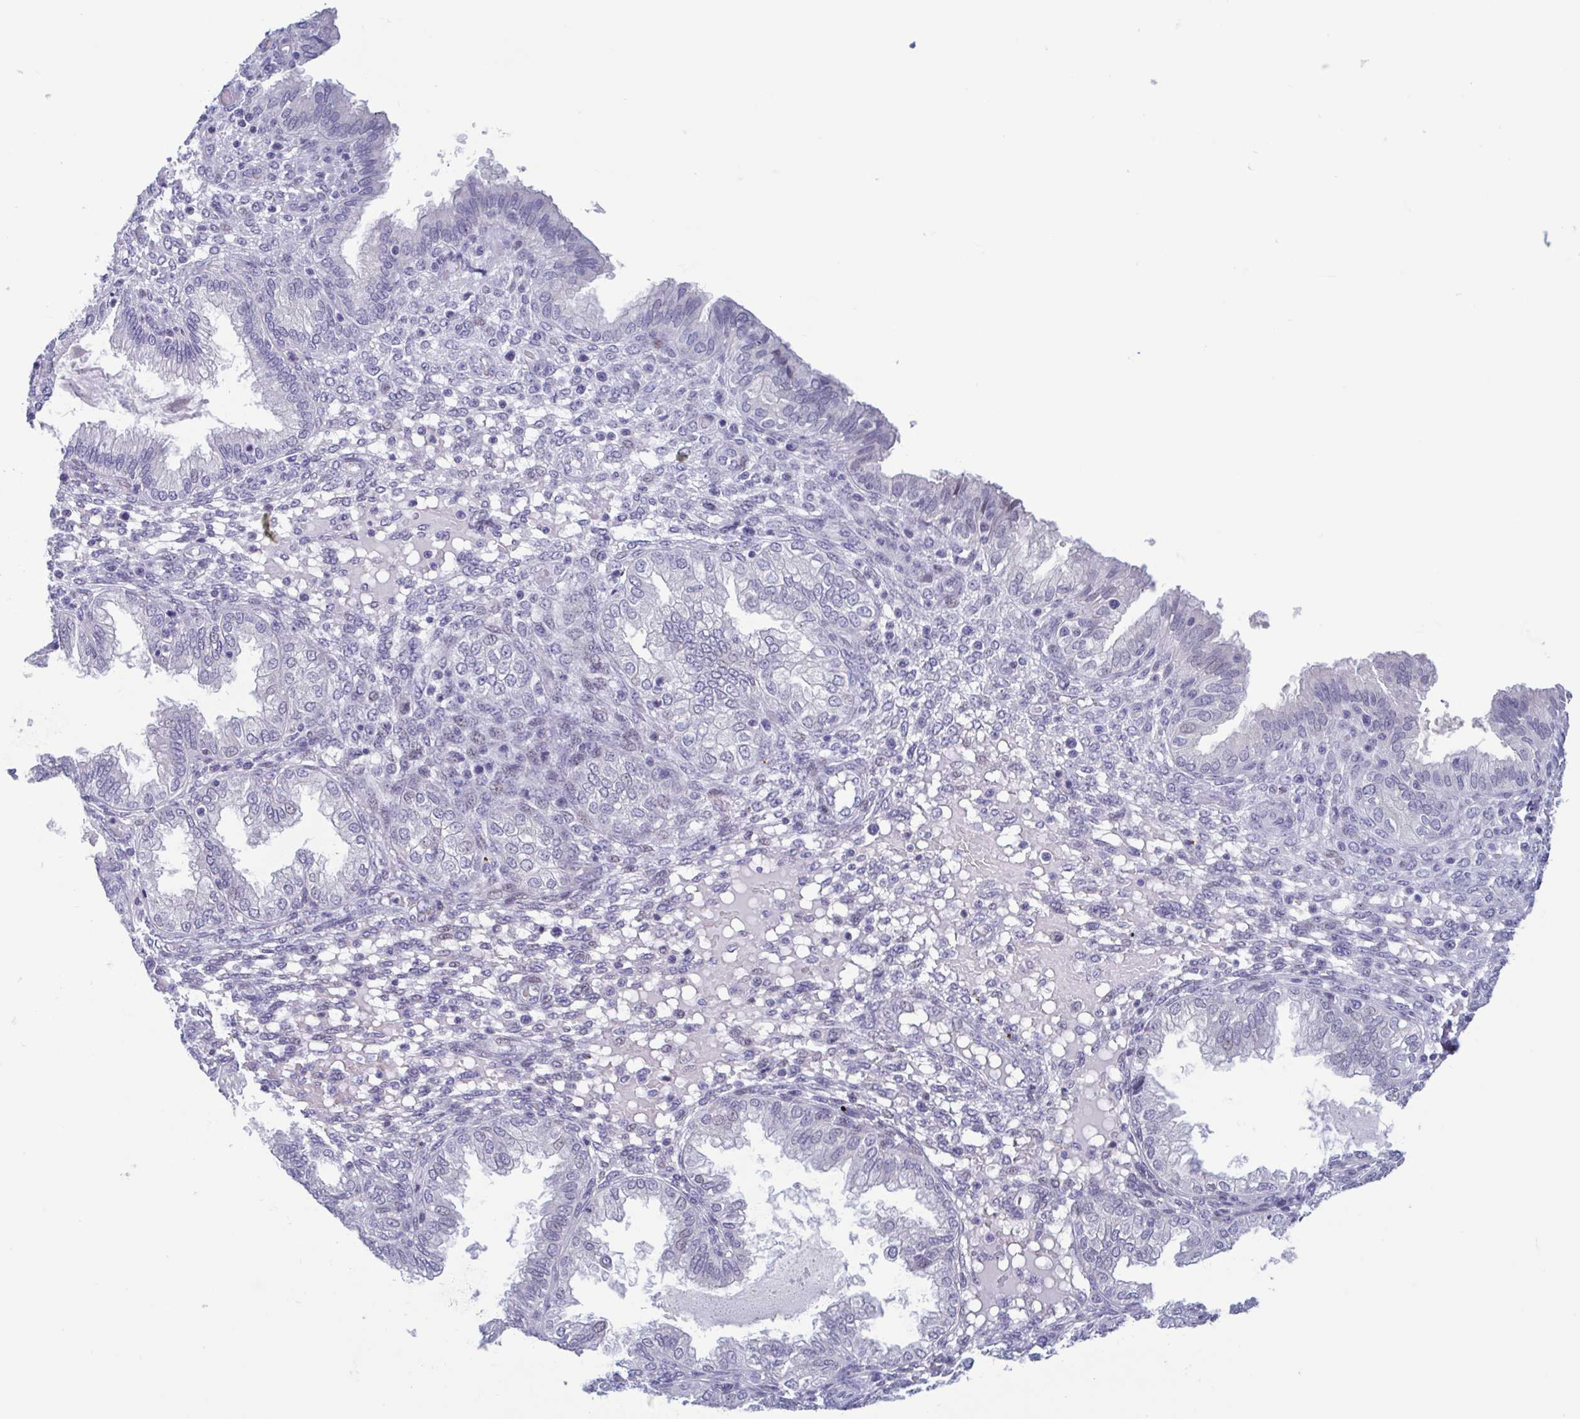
{"staining": {"intensity": "negative", "quantity": "none", "location": "none"}, "tissue": "endometrium", "cell_type": "Cells in endometrial stroma", "image_type": "normal", "snomed": [{"axis": "morphology", "description": "Normal tissue, NOS"}, {"axis": "topography", "description": "Endometrium"}], "caption": "Protein analysis of normal endometrium shows no significant positivity in cells in endometrial stroma.", "gene": "PERM1", "patient": {"sex": "female", "age": 33}}